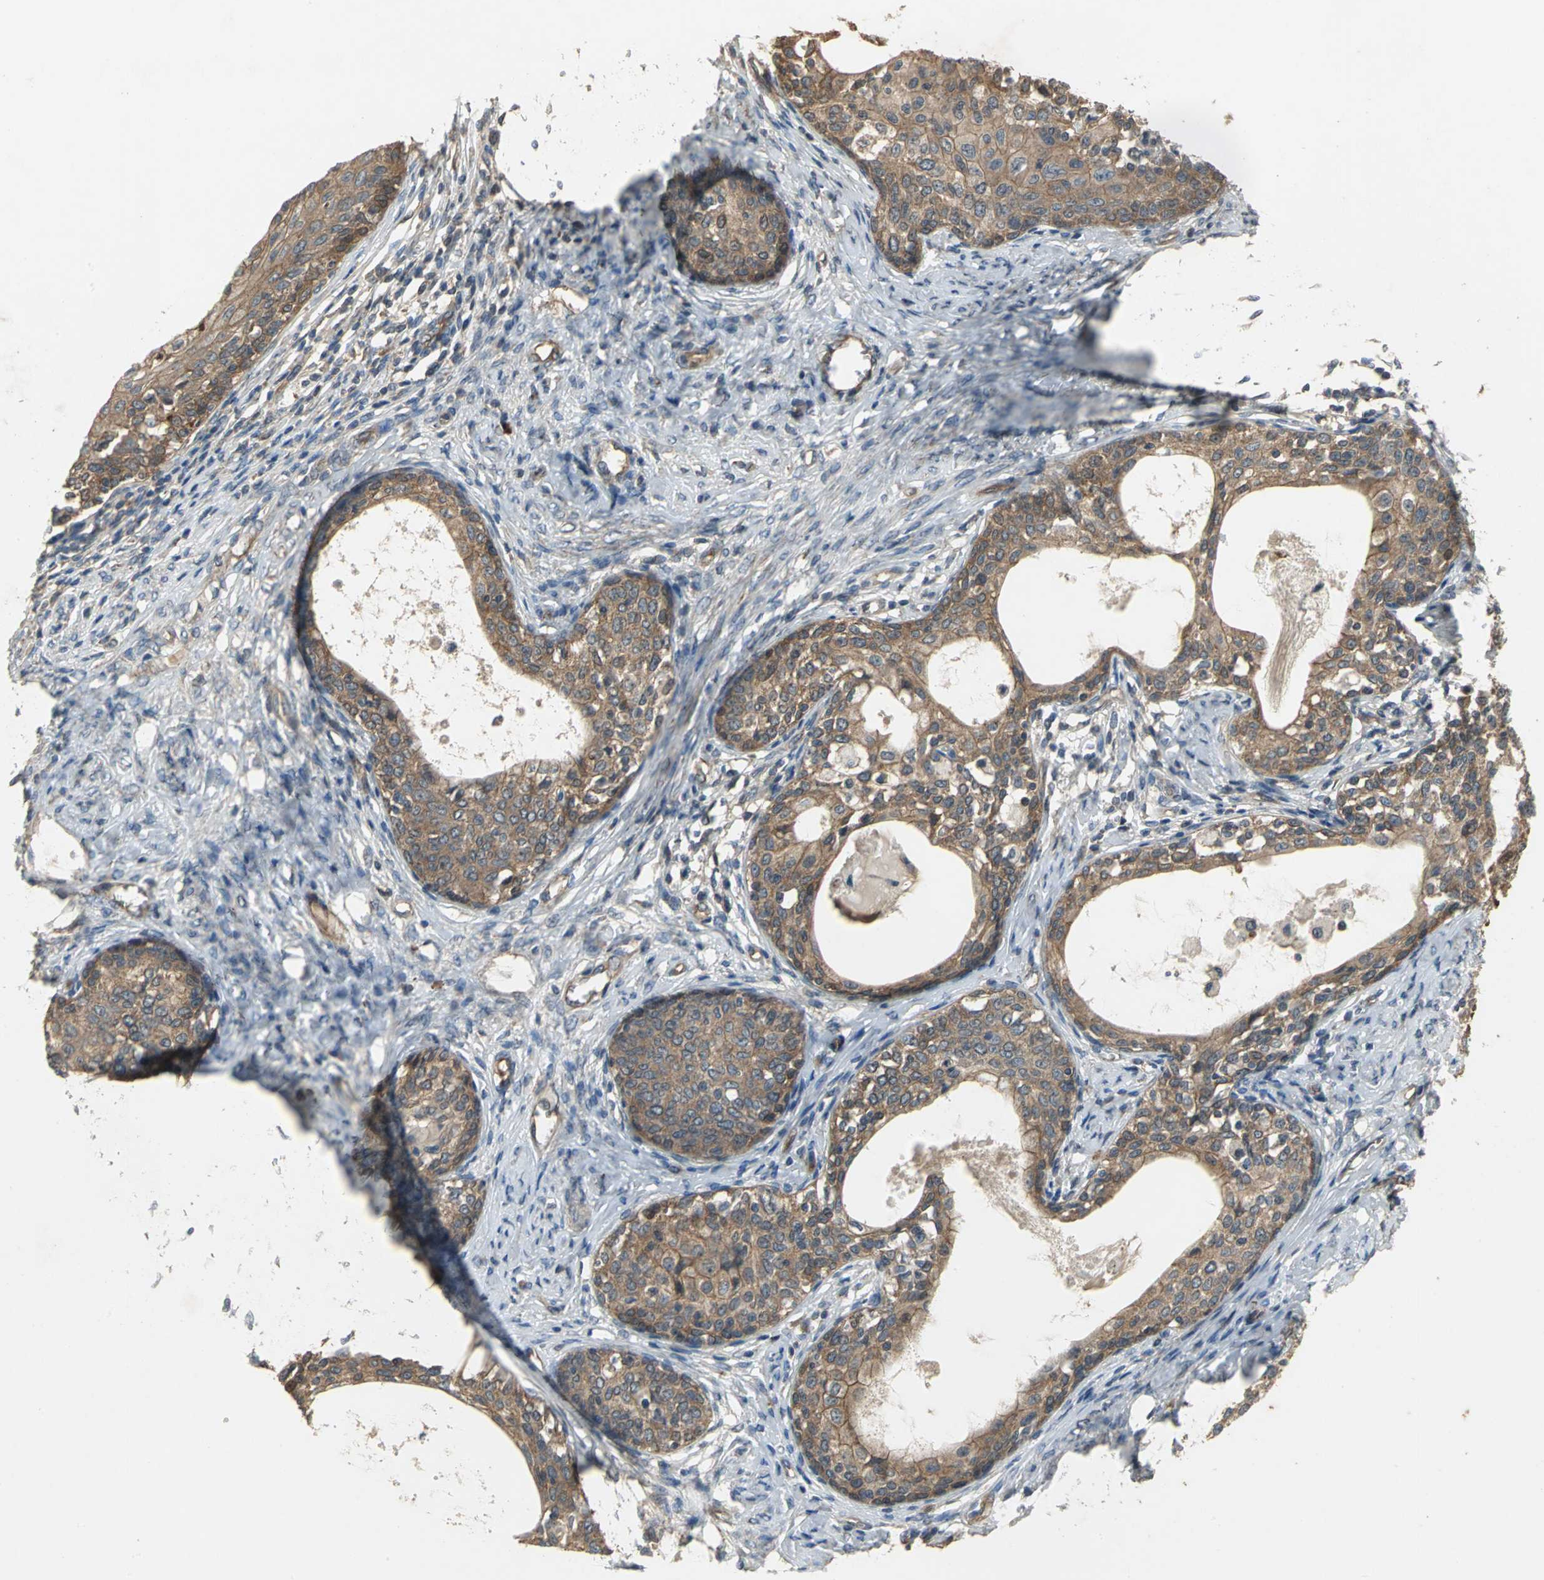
{"staining": {"intensity": "moderate", "quantity": ">75%", "location": "cytoplasmic/membranous"}, "tissue": "cervical cancer", "cell_type": "Tumor cells", "image_type": "cancer", "snomed": [{"axis": "morphology", "description": "Squamous cell carcinoma, NOS"}, {"axis": "morphology", "description": "Adenocarcinoma, NOS"}, {"axis": "topography", "description": "Cervix"}], "caption": "About >75% of tumor cells in cervical adenocarcinoma reveal moderate cytoplasmic/membranous protein positivity as visualized by brown immunohistochemical staining.", "gene": "MET", "patient": {"sex": "female", "age": 52}}